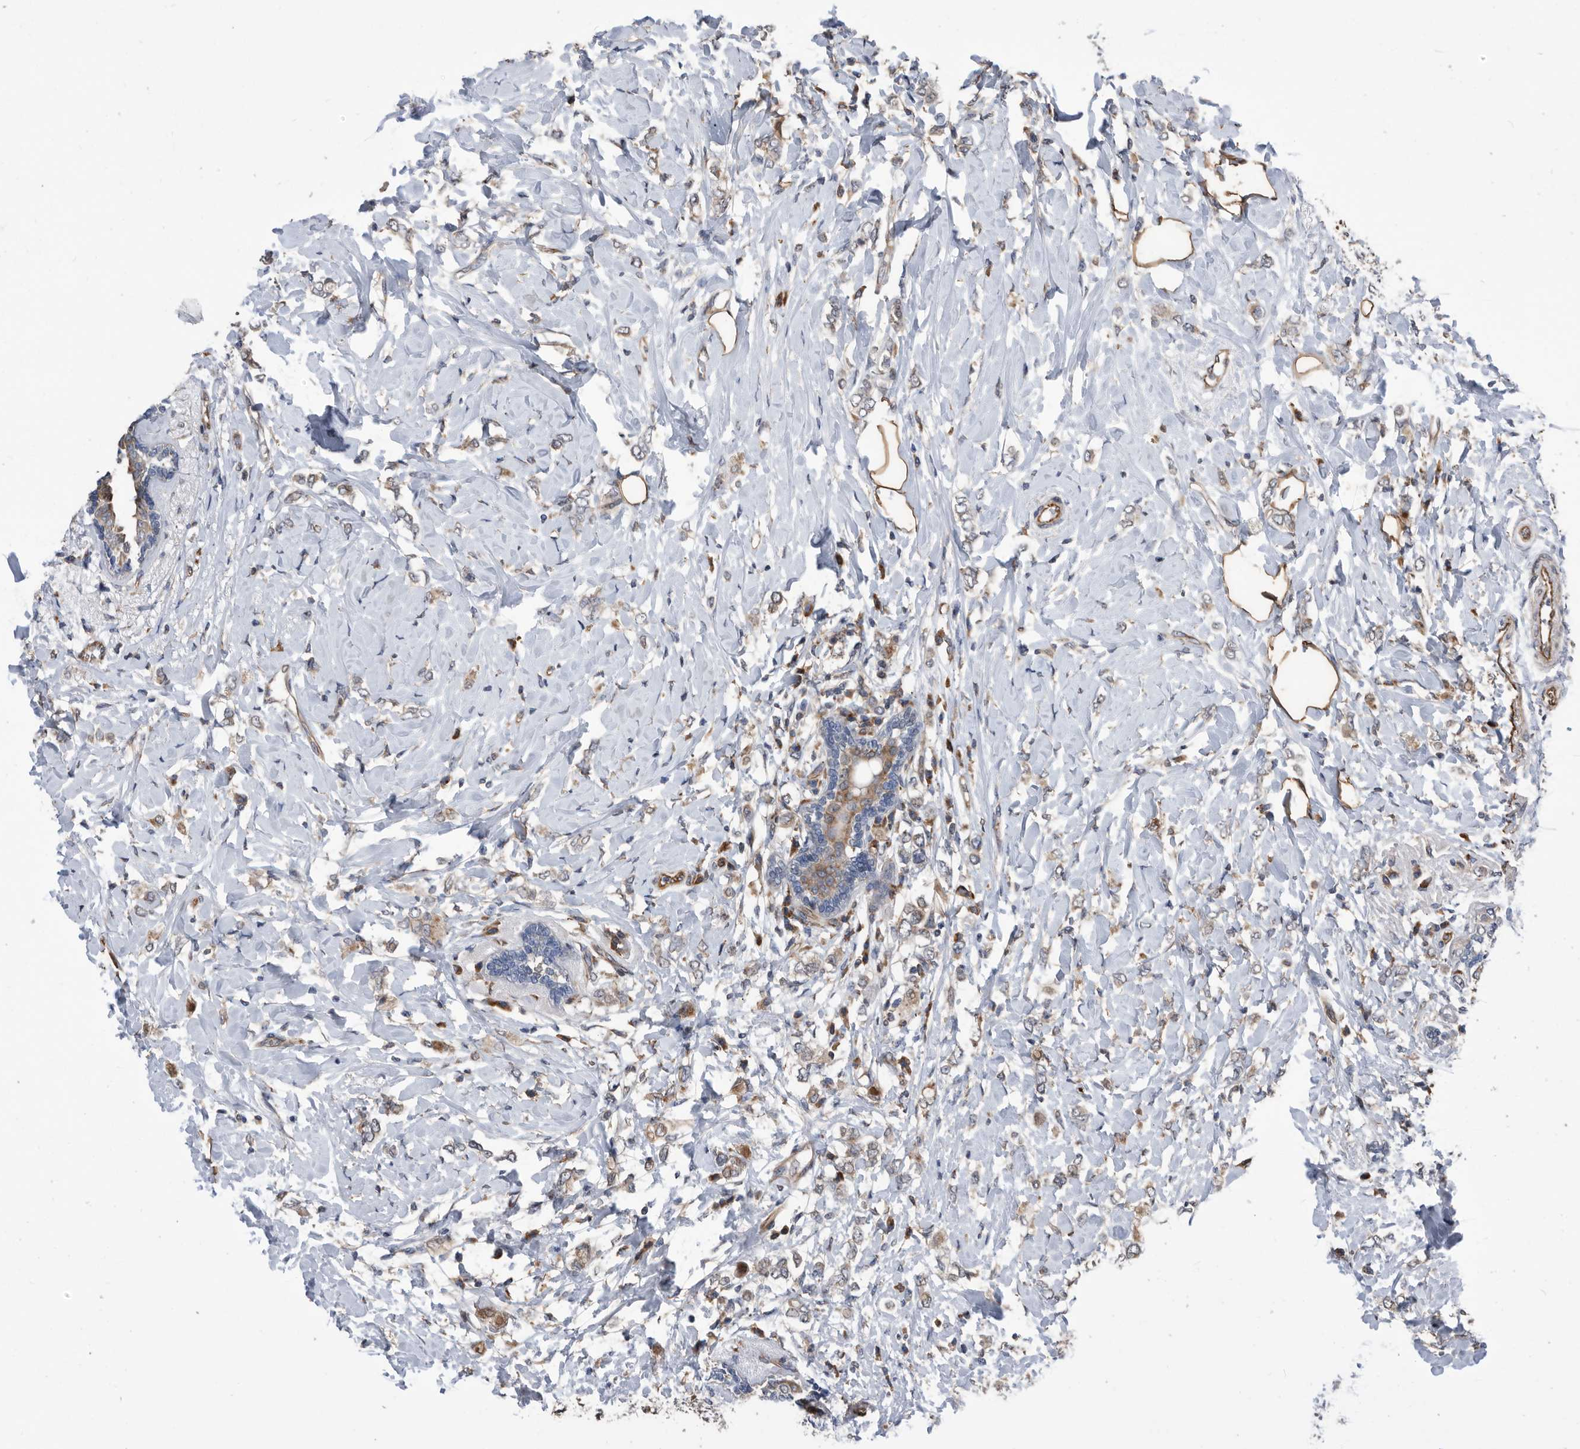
{"staining": {"intensity": "weak", "quantity": "25%-75%", "location": "cytoplasmic/membranous"}, "tissue": "breast cancer", "cell_type": "Tumor cells", "image_type": "cancer", "snomed": [{"axis": "morphology", "description": "Normal tissue, NOS"}, {"axis": "morphology", "description": "Lobular carcinoma"}, {"axis": "topography", "description": "Breast"}], "caption": "Human breast cancer stained with a protein marker demonstrates weak staining in tumor cells.", "gene": "SERINC2", "patient": {"sex": "female", "age": 47}}